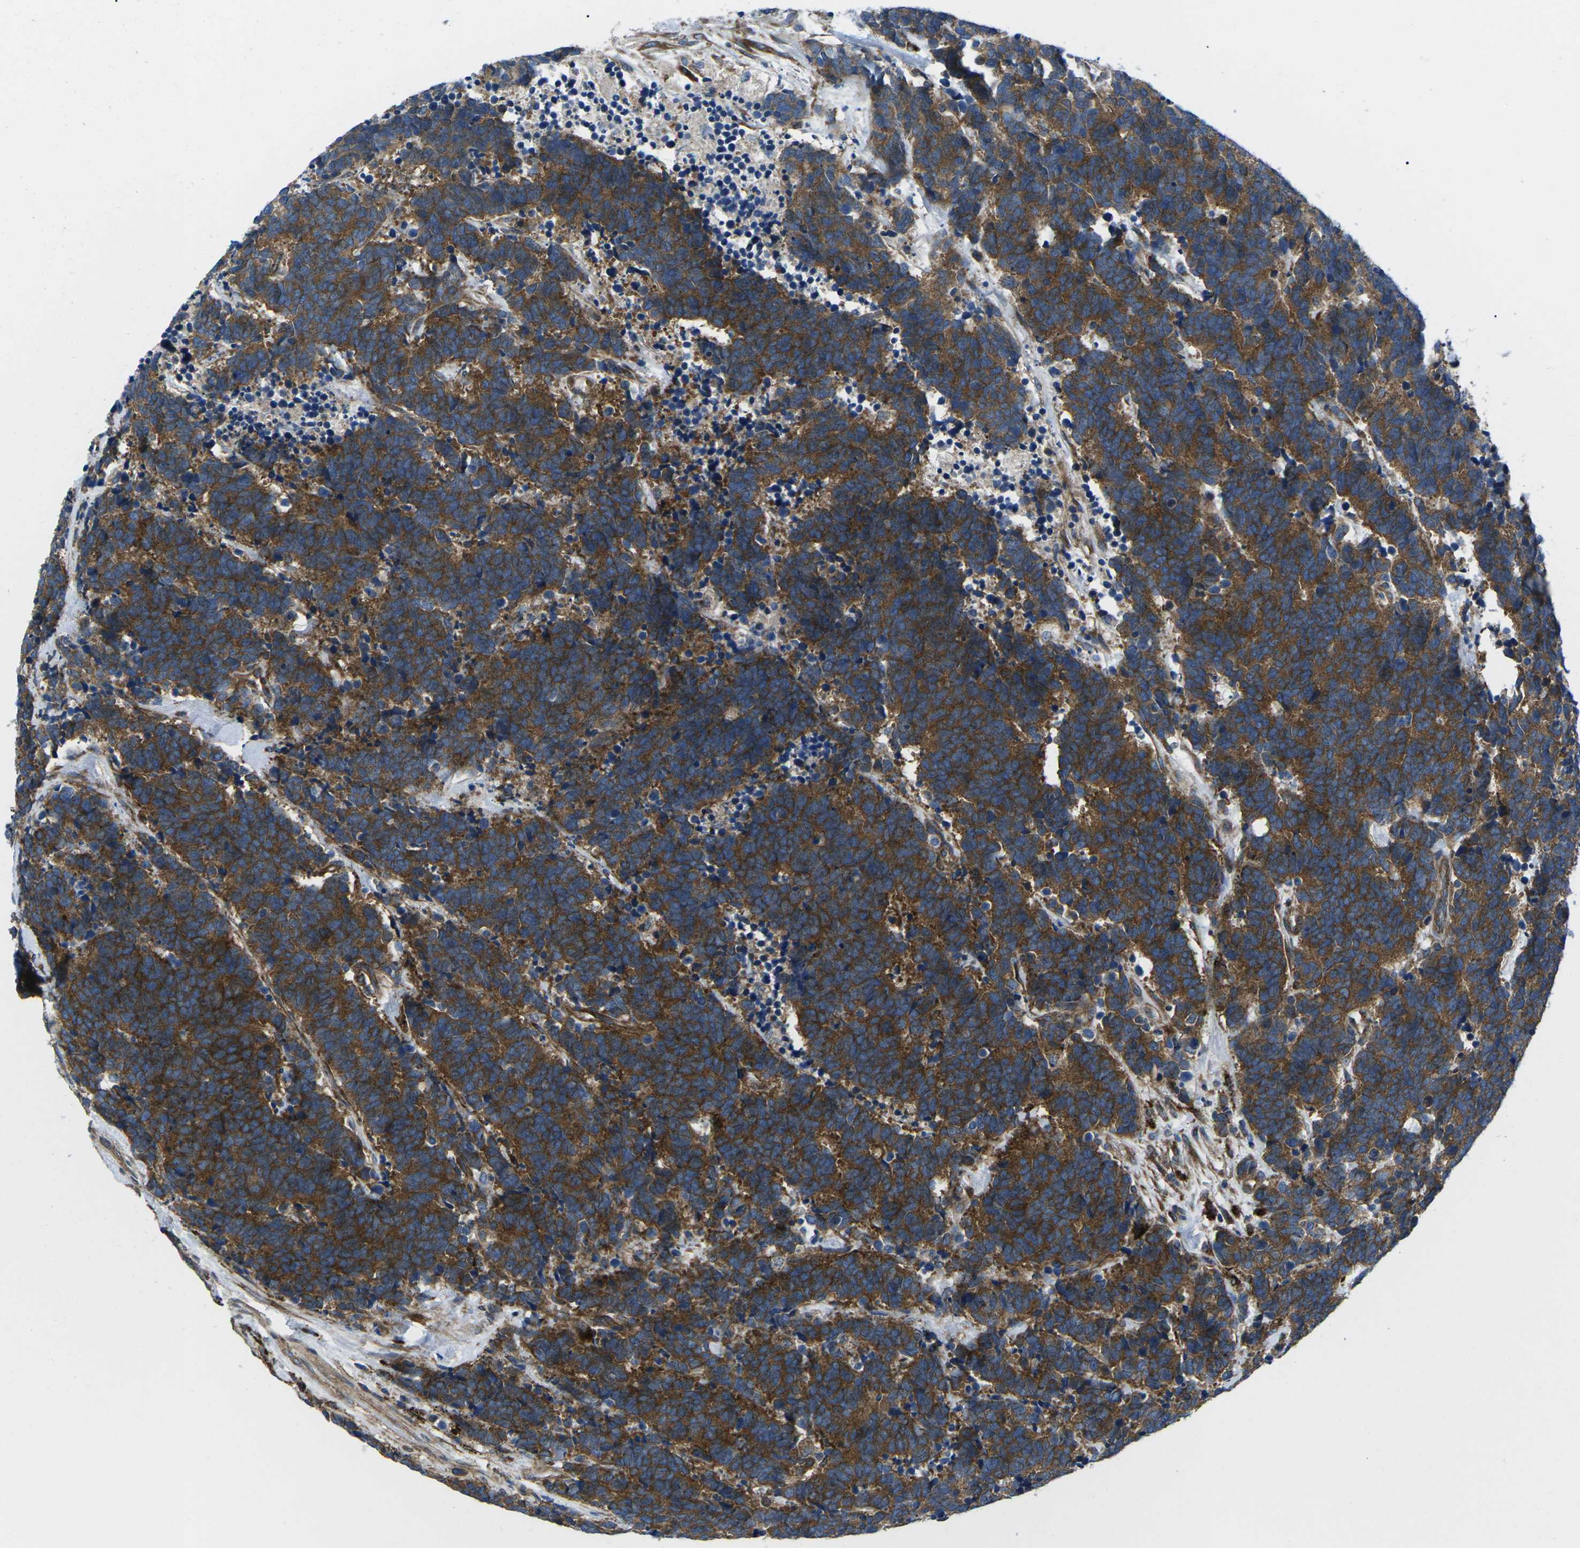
{"staining": {"intensity": "strong", "quantity": ">75%", "location": "cytoplasmic/membranous"}, "tissue": "carcinoid", "cell_type": "Tumor cells", "image_type": "cancer", "snomed": [{"axis": "morphology", "description": "Carcinoma, NOS"}, {"axis": "morphology", "description": "Carcinoid, malignant, NOS"}, {"axis": "topography", "description": "Urinary bladder"}], "caption": "A brown stain labels strong cytoplasmic/membranous positivity of a protein in human carcinoid tumor cells.", "gene": "DLG1", "patient": {"sex": "male", "age": 57}}